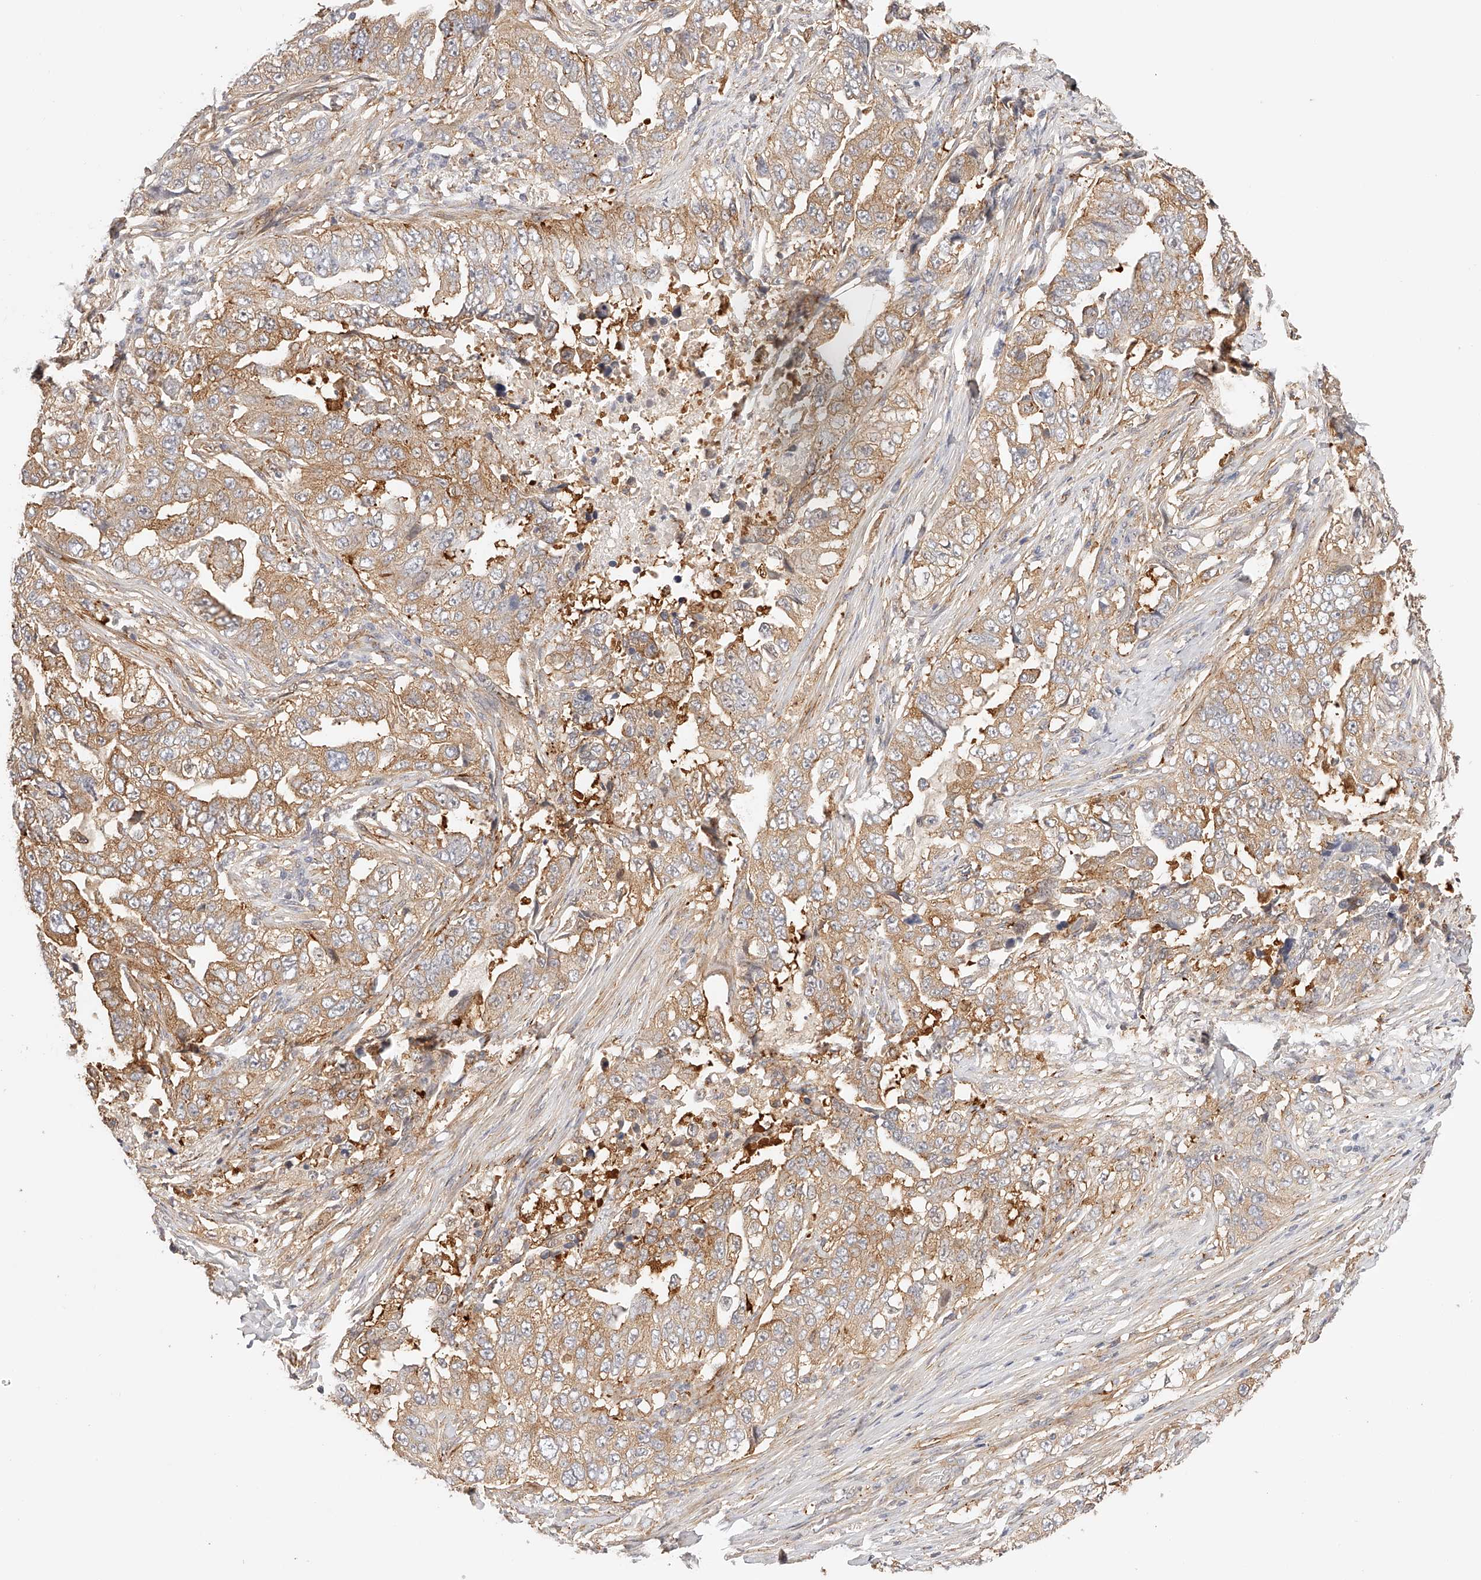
{"staining": {"intensity": "moderate", "quantity": ">75%", "location": "cytoplasmic/membranous"}, "tissue": "lung cancer", "cell_type": "Tumor cells", "image_type": "cancer", "snomed": [{"axis": "morphology", "description": "Adenocarcinoma, NOS"}, {"axis": "topography", "description": "Lung"}], "caption": "IHC micrograph of neoplastic tissue: lung adenocarcinoma stained using immunohistochemistry (IHC) demonstrates medium levels of moderate protein expression localized specifically in the cytoplasmic/membranous of tumor cells, appearing as a cytoplasmic/membranous brown color.", "gene": "SYNC", "patient": {"sex": "female", "age": 51}}